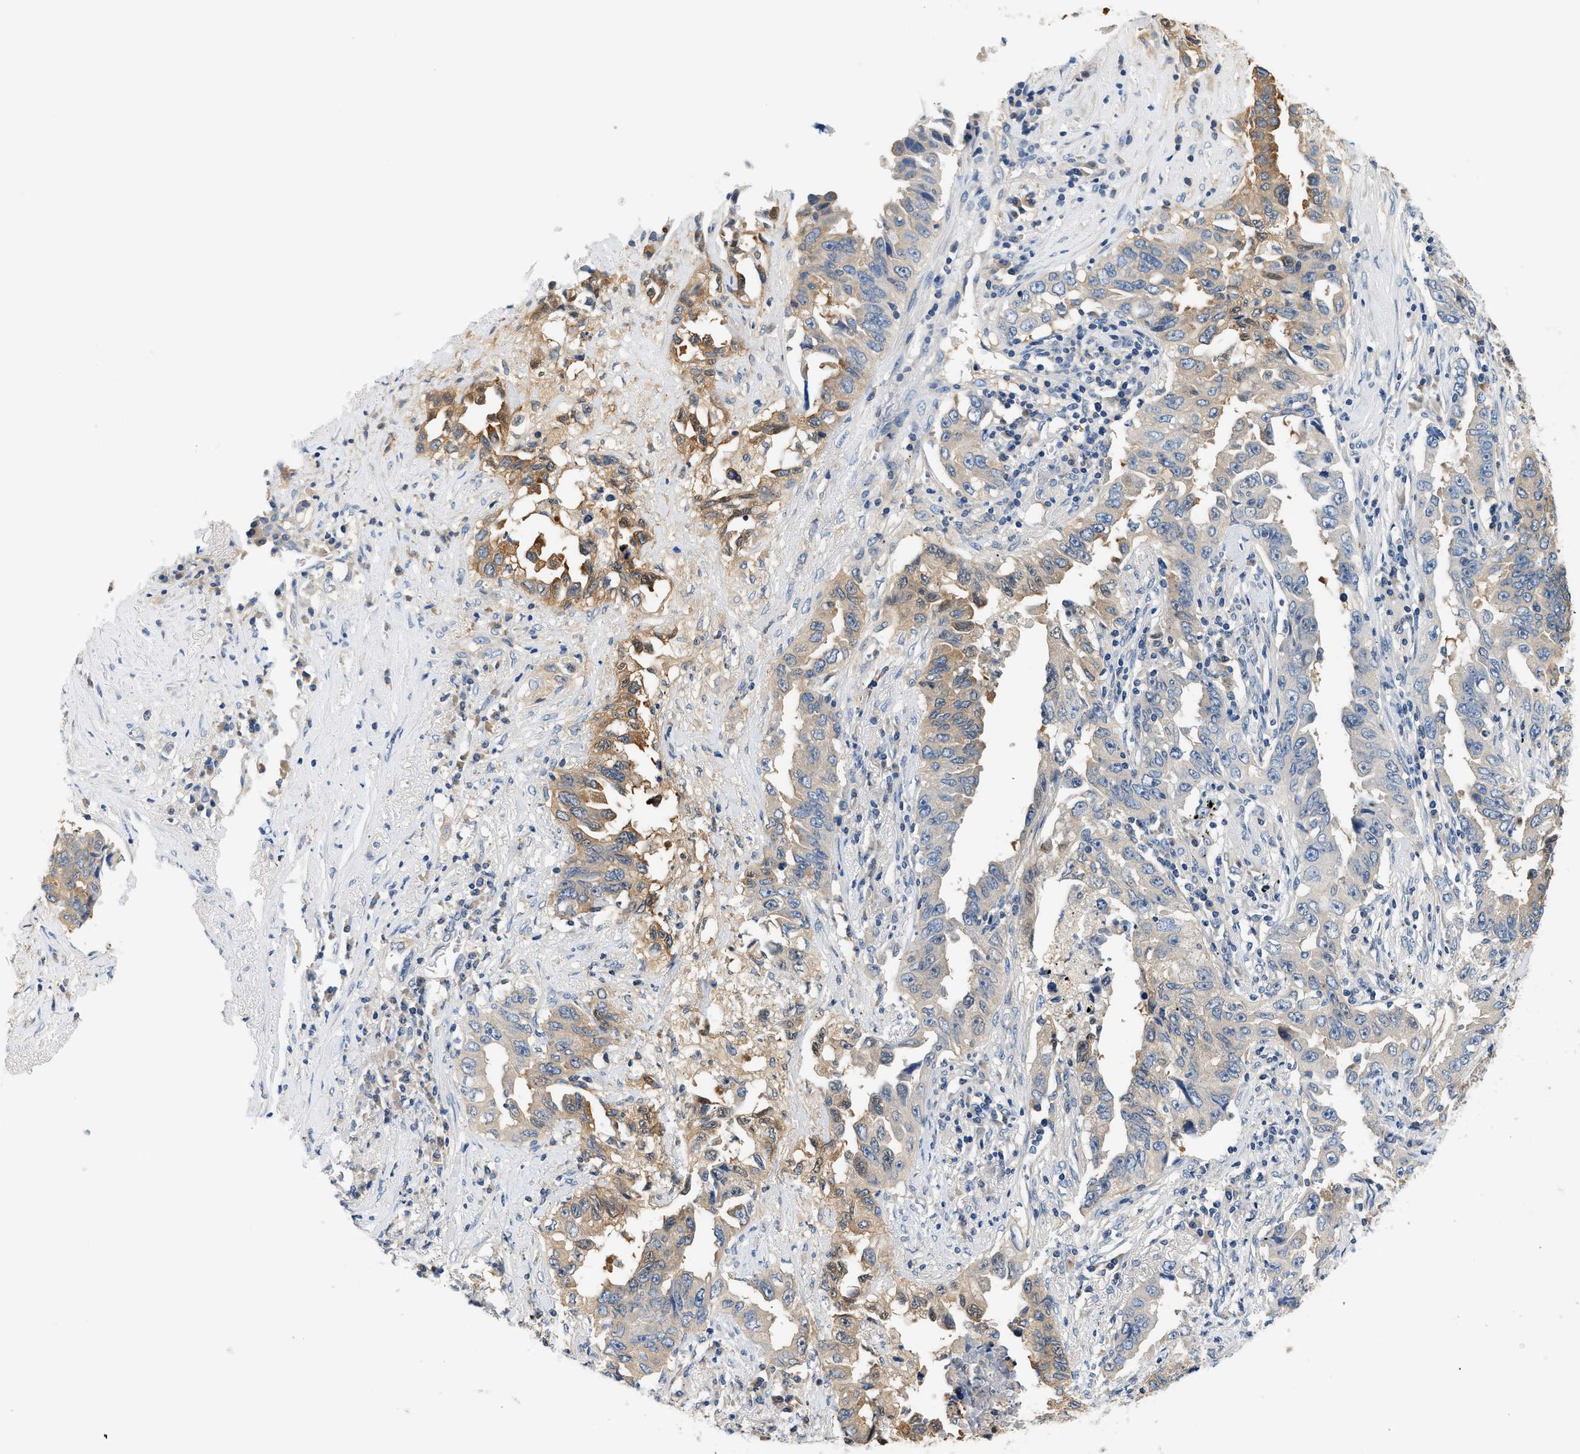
{"staining": {"intensity": "moderate", "quantity": "<25%", "location": "cytoplasmic/membranous"}, "tissue": "lung cancer", "cell_type": "Tumor cells", "image_type": "cancer", "snomed": [{"axis": "morphology", "description": "Adenocarcinoma, NOS"}, {"axis": "topography", "description": "Lung"}], "caption": "An image of lung adenocarcinoma stained for a protein displays moderate cytoplasmic/membranous brown staining in tumor cells. (DAB IHC with brightfield microscopy, high magnification).", "gene": "SLC35E1", "patient": {"sex": "female", "age": 51}}